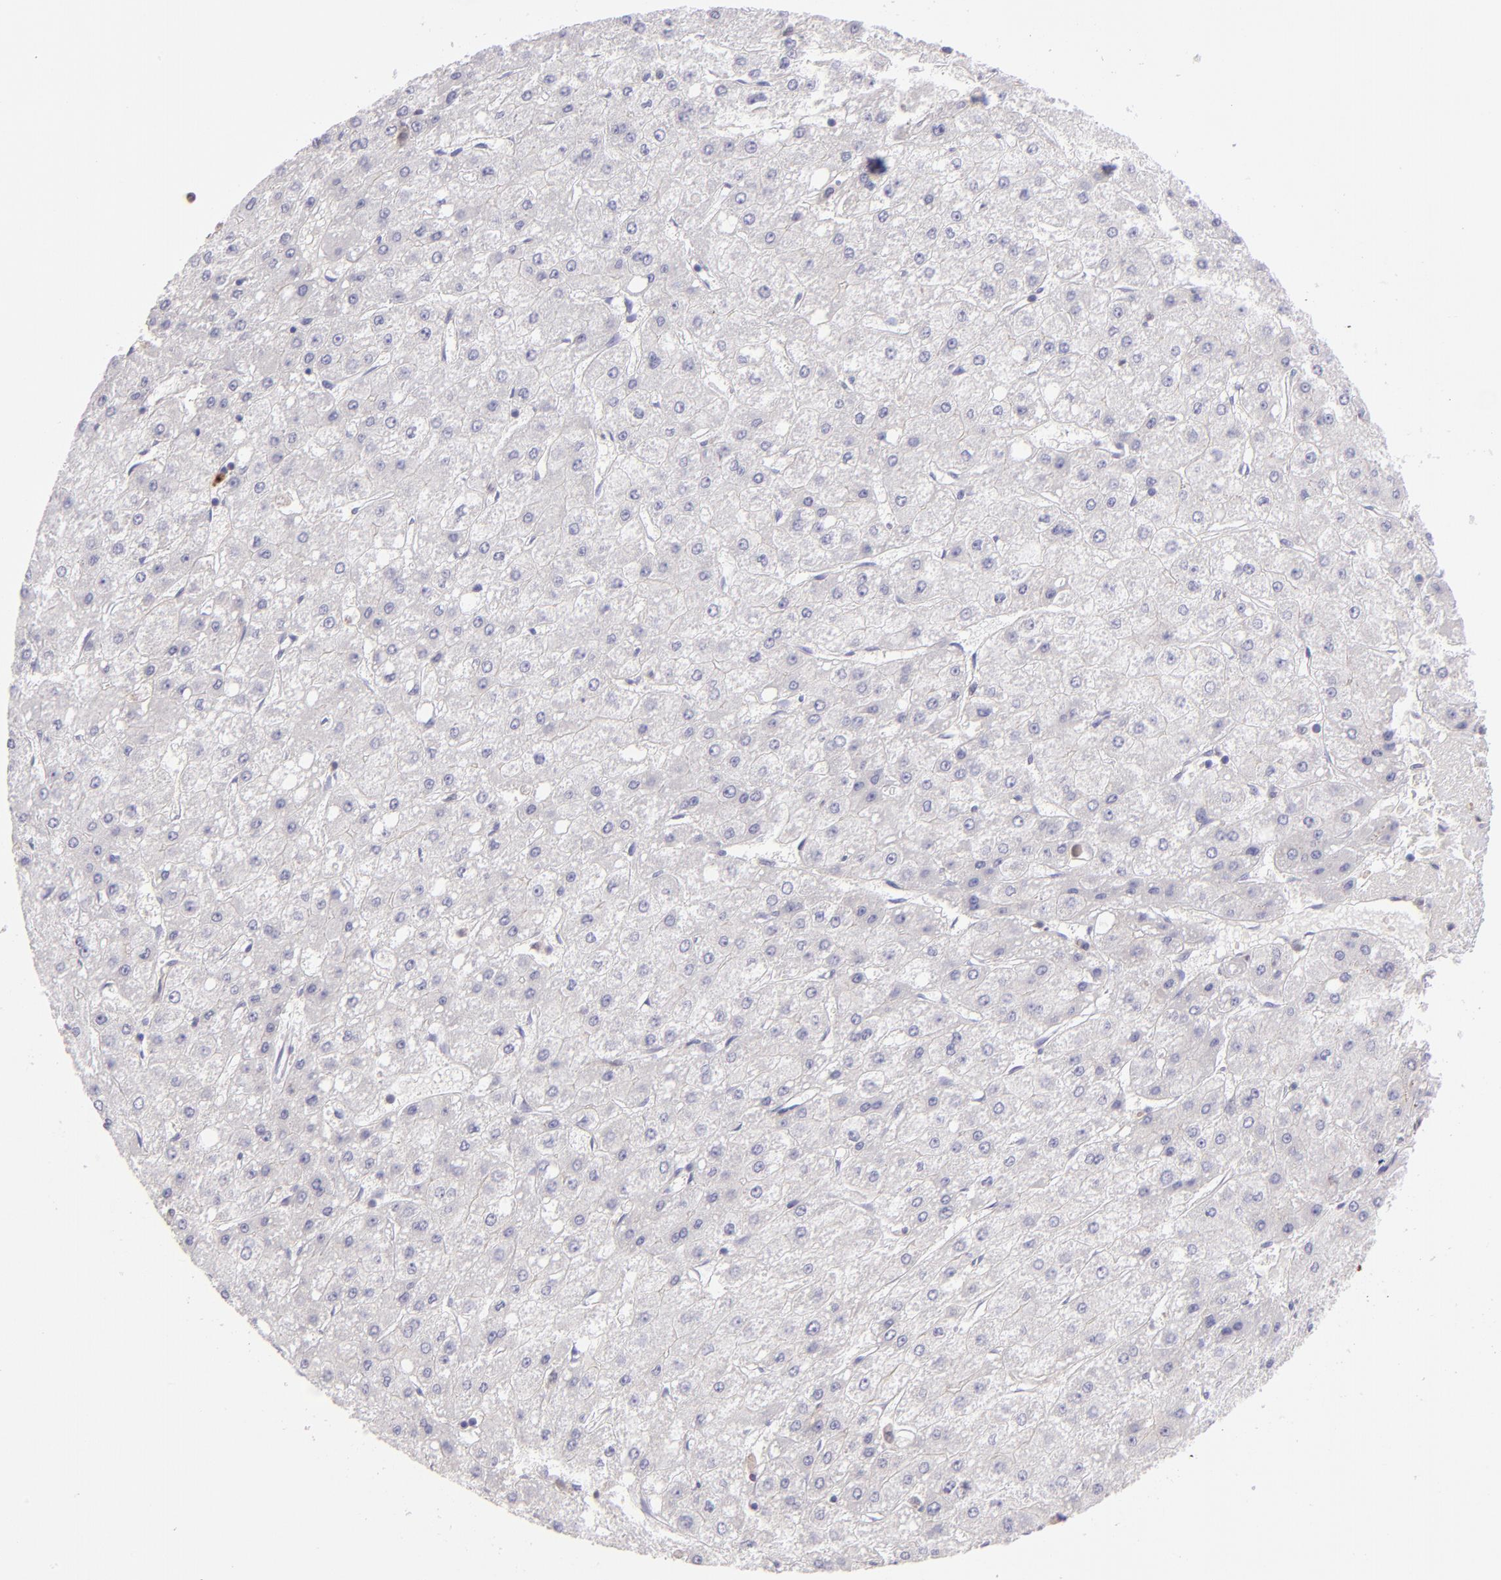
{"staining": {"intensity": "negative", "quantity": "none", "location": "none"}, "tissue": "liver cancer", "cell_type": "Tumor cells", "image_type": "cancer", "snomed": [{"axis": "morphology", "description": "Carcinoma, Hepatocellular, NOS"}, {"axis": "topography", "description": "Liver"}], "caption": "Tumor cells show no significant staining in hepatocellular carcinoma (liver). (DAB (3,3'-diaminobenzidine) immunohistochemistry (IHC) with hematoxylin counter stain).", "gene": "IRF8", "patient": {"sex": "female", "age": 52}}